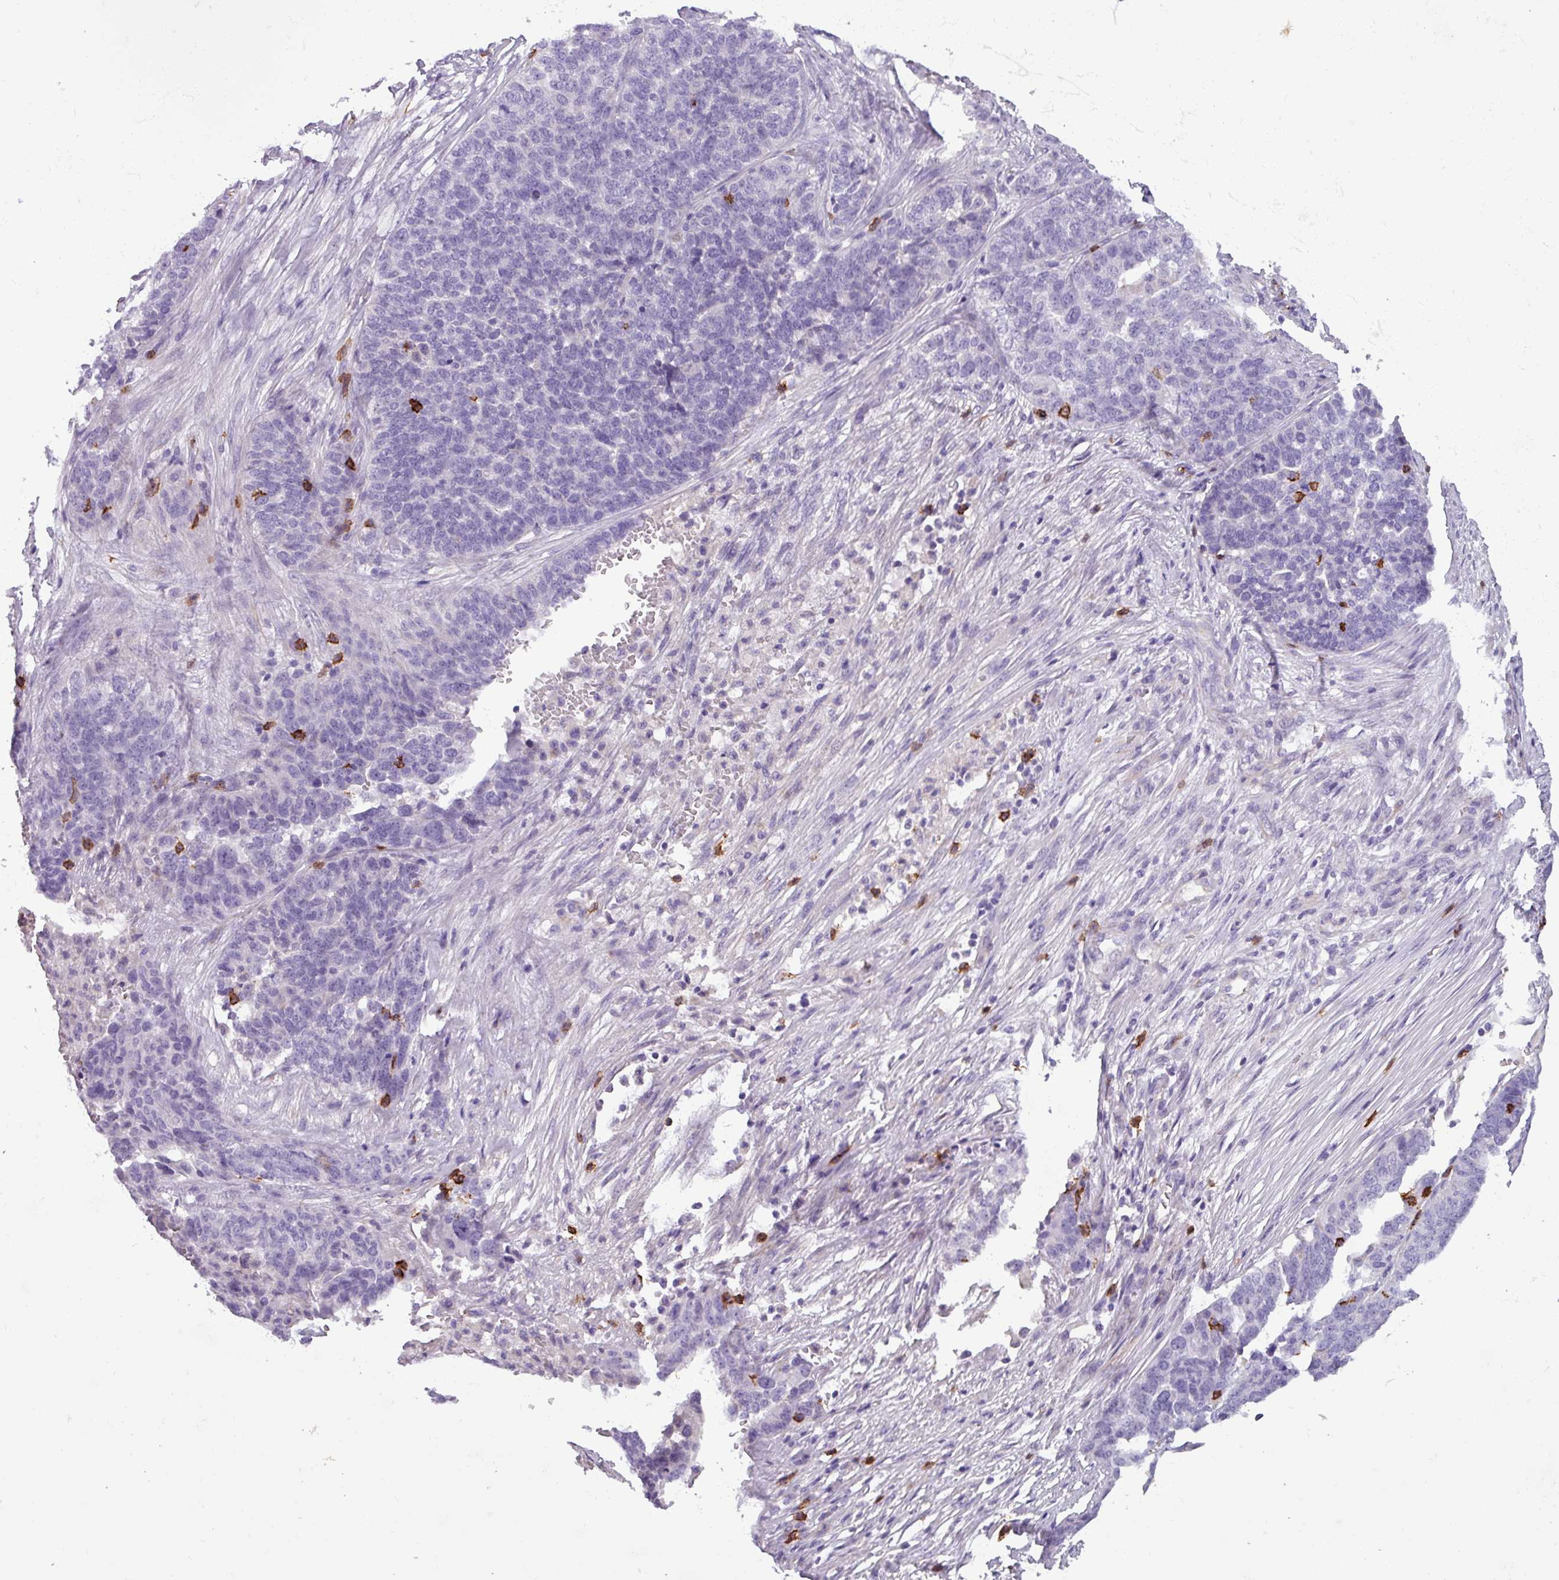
{"staining": {"intensity": "negative", "quantity": "none", "location": "none"}, "tissue": "ovarian cancer", "cell_type": "Tumor cells", "image_type": "cancer", "snomed": [{"axis": "morphology", "description": "Cystadenocarcinoma, serous, NOS"}, {"axis": "topography", "description": "Ovary"}], "caption": "Histopathology image shows no protein staining in tumor cells of ovarian cancer (serous cystadenocarcinoma) tissue. (DAB (3,3'-diaminobenzidine) IHC with hematoxylin counter stain).", "gene": "CD8A", "patient": {"sex": "female", "age": 59}}